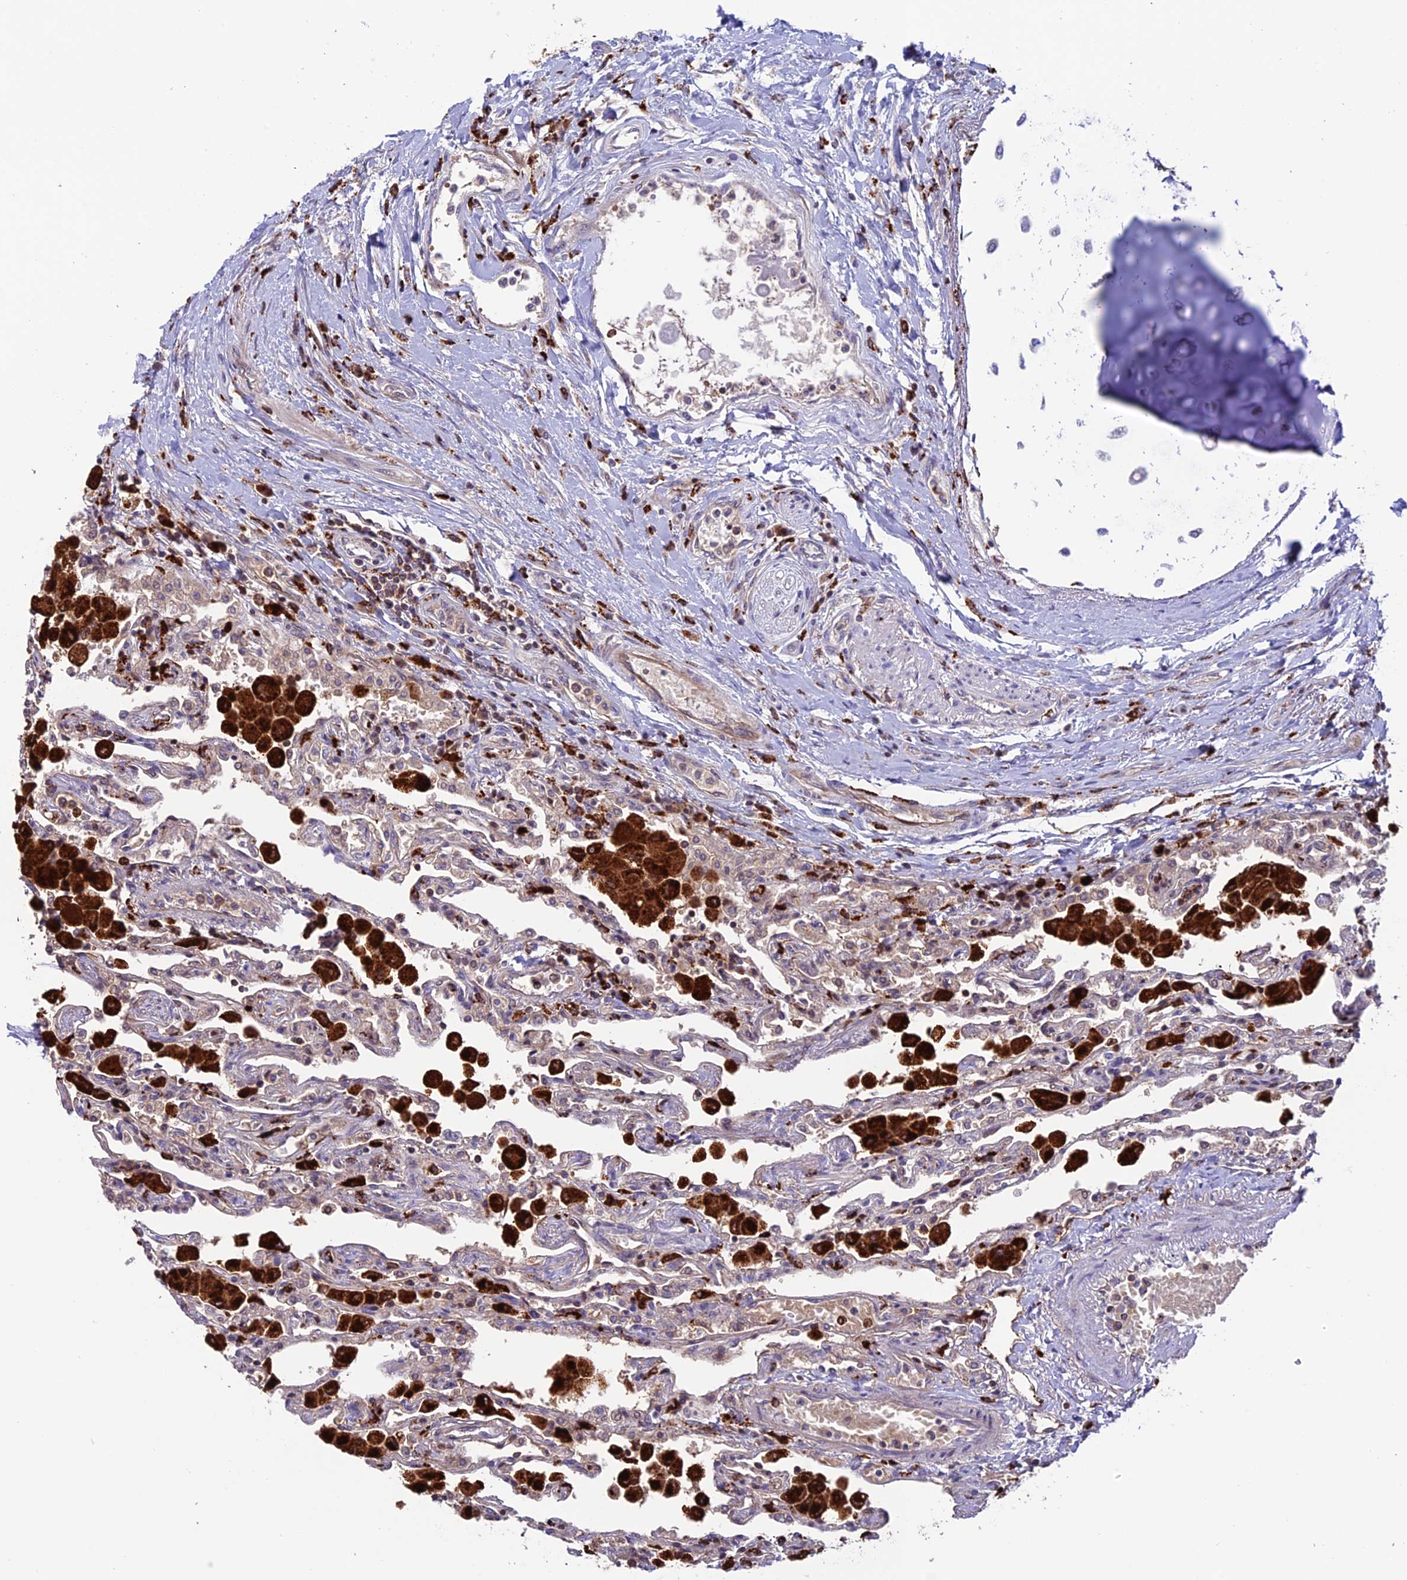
{"staining": {"intensity": "weak", "quantity": "25%-75%", "location": "cytoplasmic/membranous"}, "tissue": "lung", "cell_type": "Alveolar cells", "image_type": "normal", "snomed": [{"axis": "morphology", "description": "Normal tissue, NOS"}, {"axis": "topography", "description": "Bronchus"}, {"axis": "topography", "description": "Lung"}], "caption": "Immunohistochemical staining of unremarkable human lung exhibits weak cytoplasmic/membranous protein expression in about 25%-75% of alveolar cells. (DAB (3,3'-diaminobenzidine) IHC, brown staining for protein, blue staining for nuclei).", "gene": "ARHGEF18", "patient": {"sex": "female", "age": 49}}